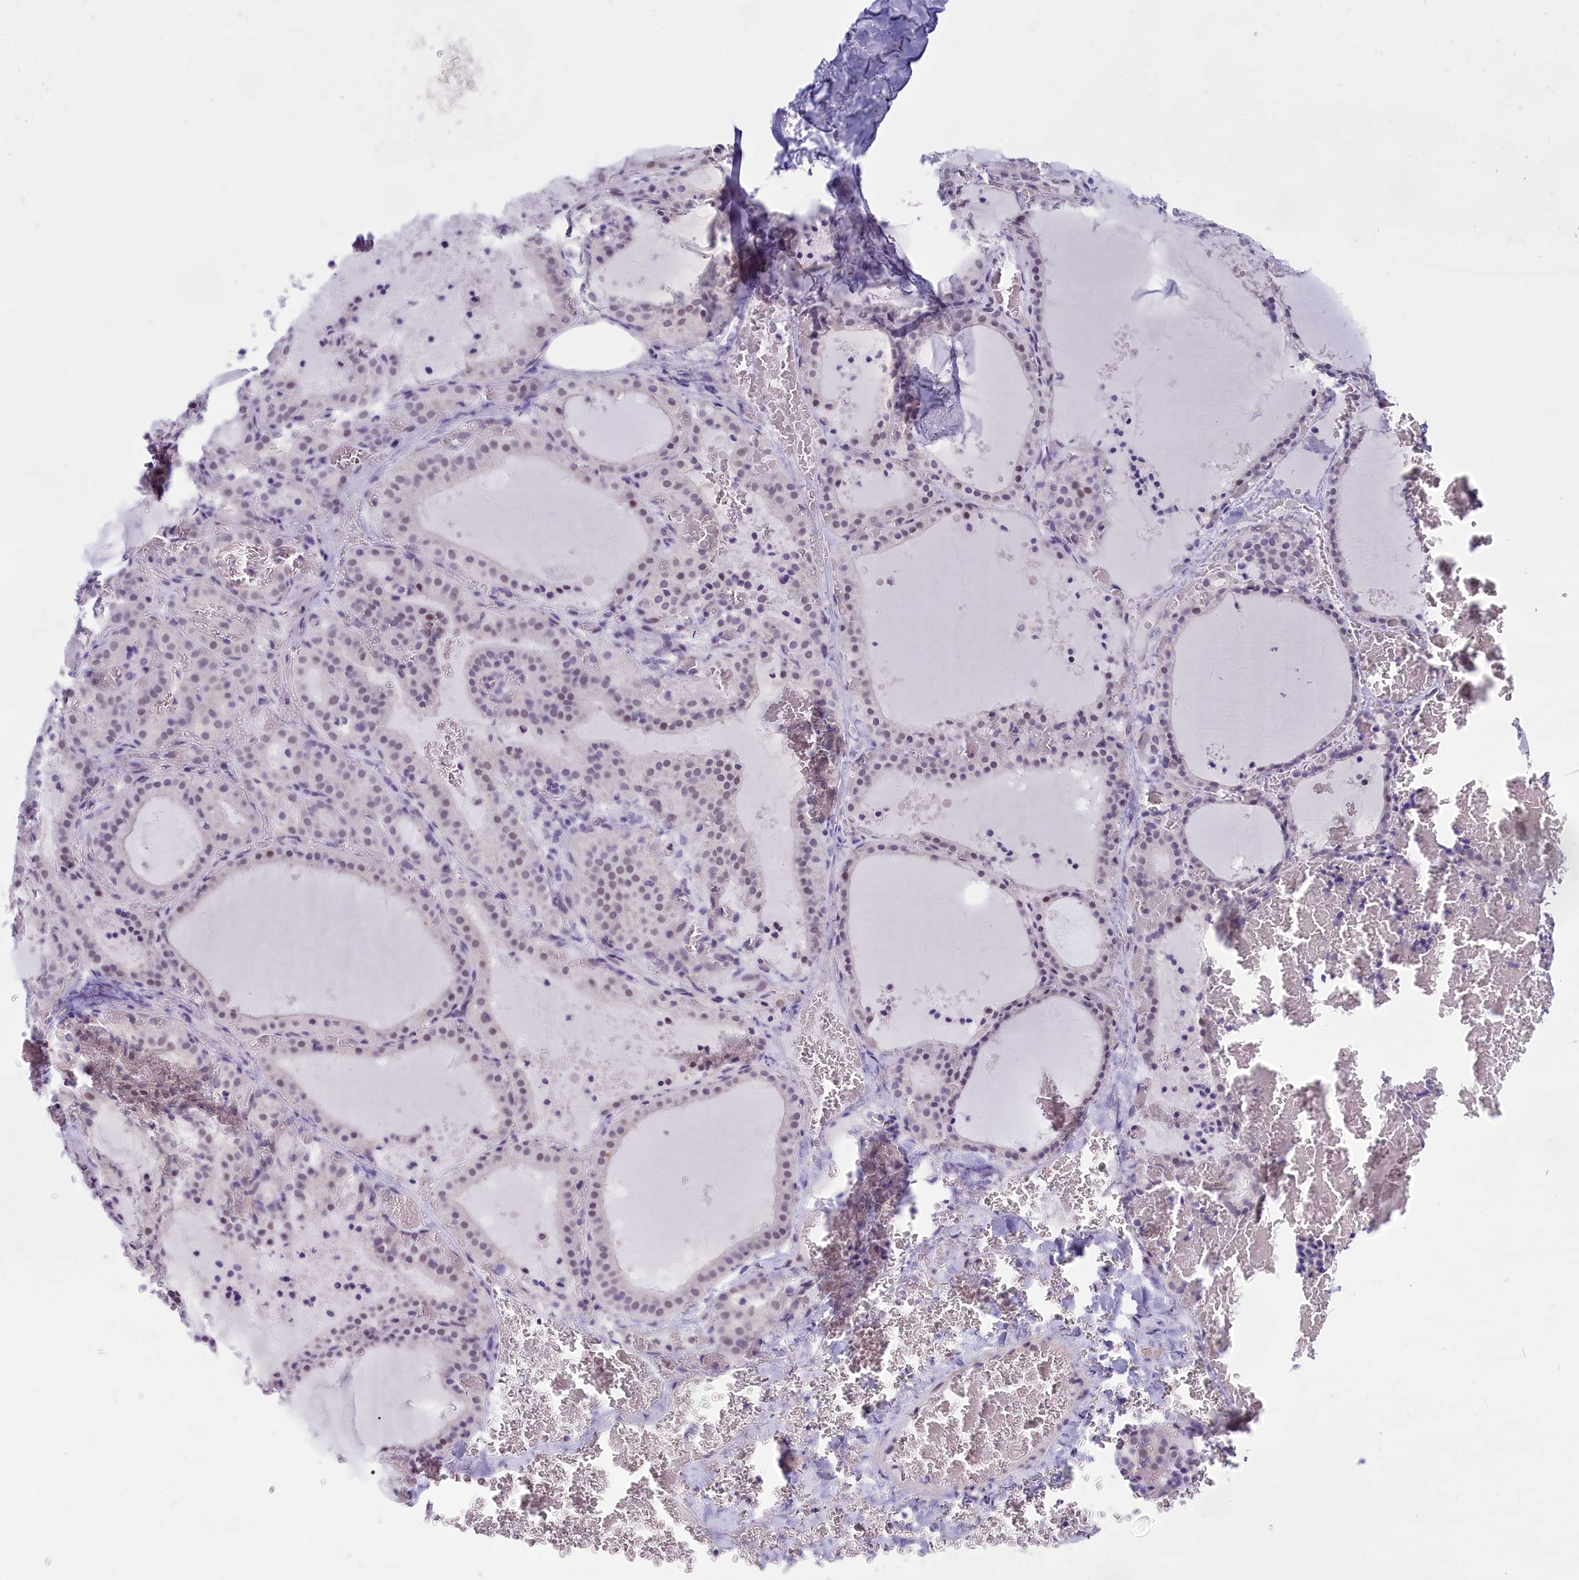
{"staining": {"intensity": "weak", "quantity": "<25%", "location": "nuclear"}, "tissue": "thyroid gland", "cell_type": "Glandular cells", "image_type": "normal", "snomed": [{"axis": "morphology", "description": "Normal tissue, NOS"}, {"axis": "topography", "description": "Thyroid gland"}], "caption": "The IHC photomicrograph has no significant staining in glandular cells of thyroid gland.", "gene": "ELOA2", "patient": {"sex": "female", "age": 39}}